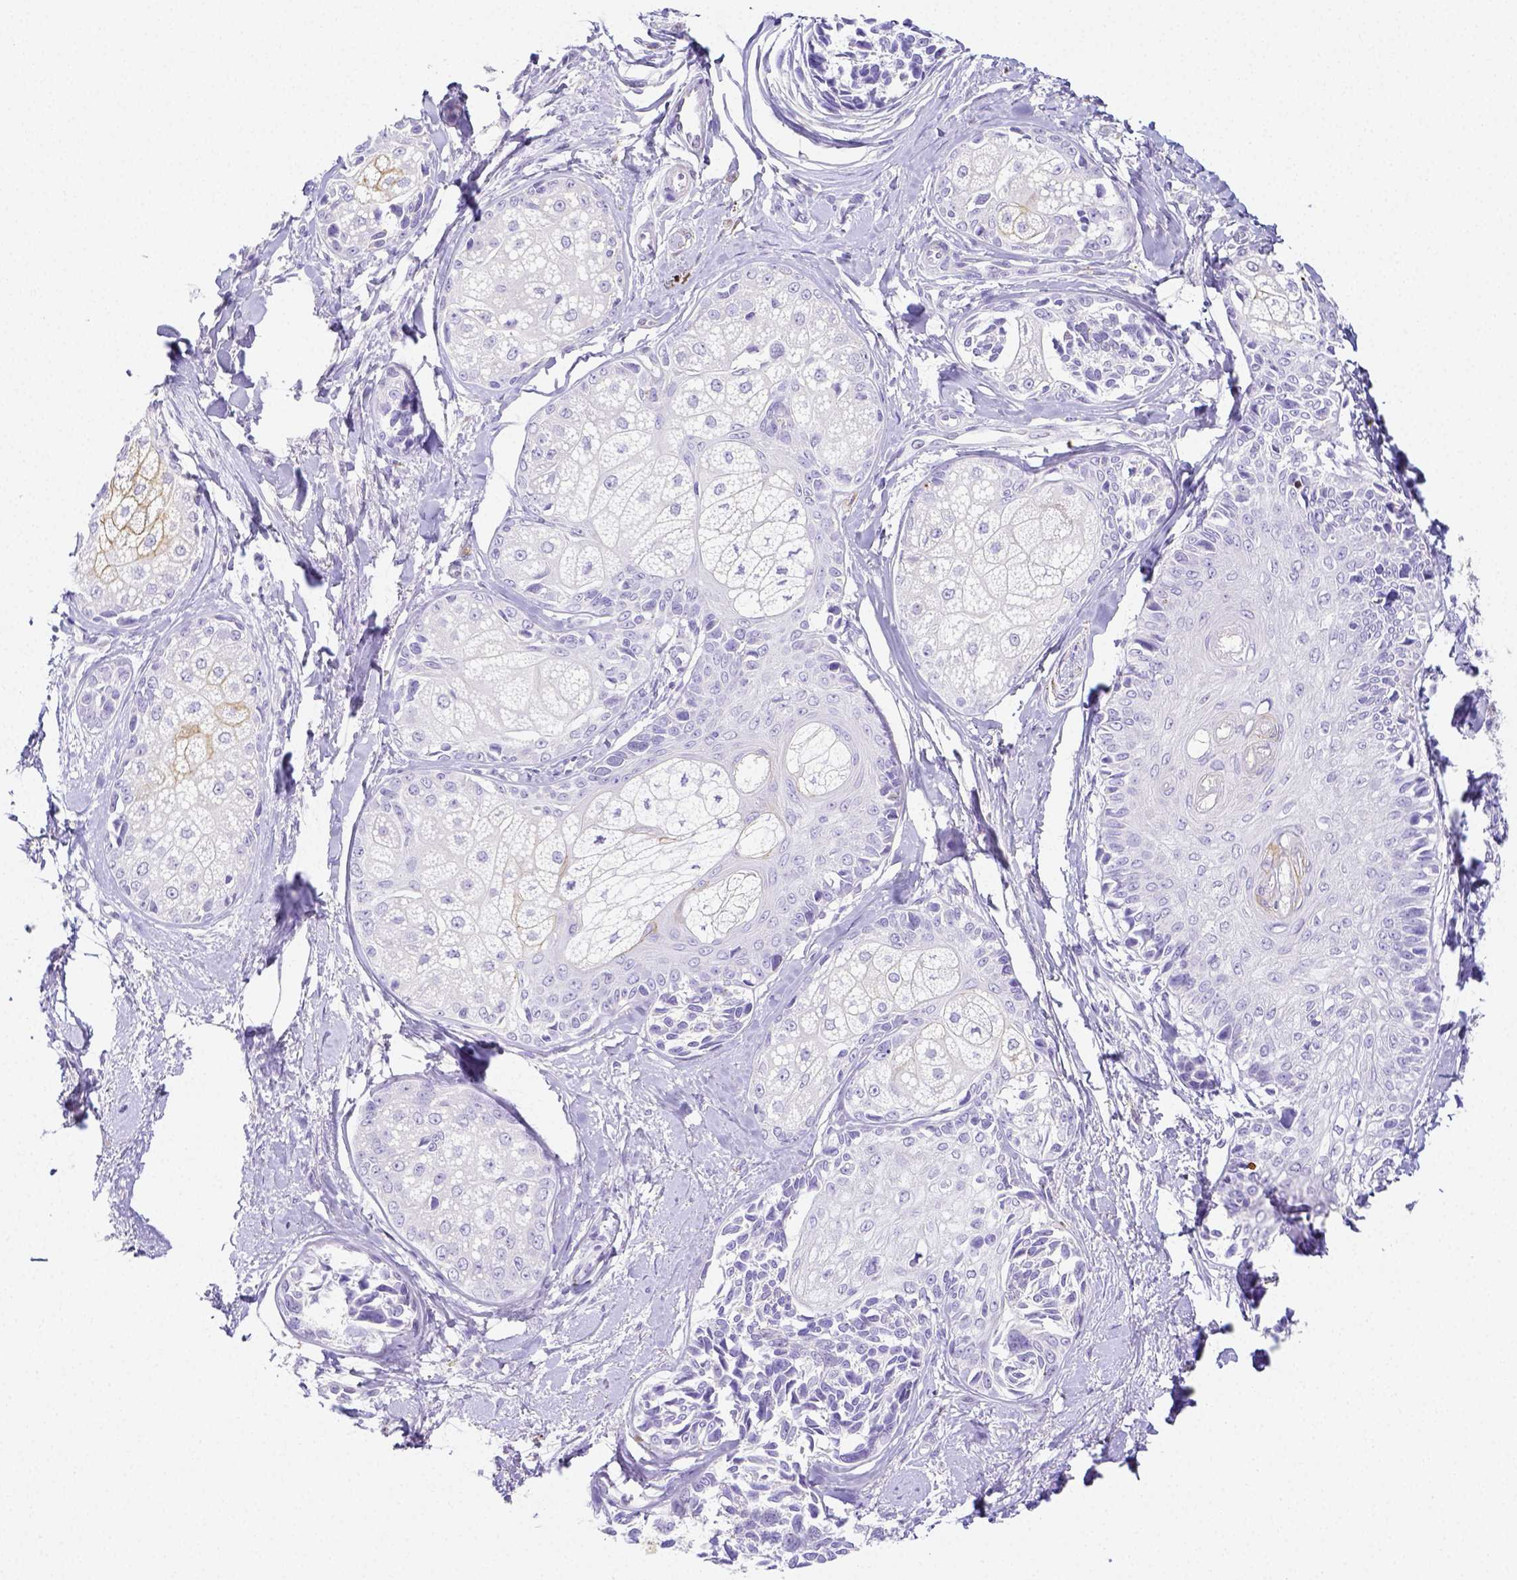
{"staining": {"intensity": "negative", "quantity": "none", "location": "none"}, "tissue": "melanoma", "cell_type": "Tumor cells", "image_type": "cancer", "snomed": [{"axis": "morphology", "description": "Malignant melanoma, NOS"}, {"axis": "topography", "description": "Skin"}], "caption": "Tumor cells are negative for brown protein staining in melanoma.", "gene": "ARHGAP36", "patient": {"sex": "female", "age": 86}}